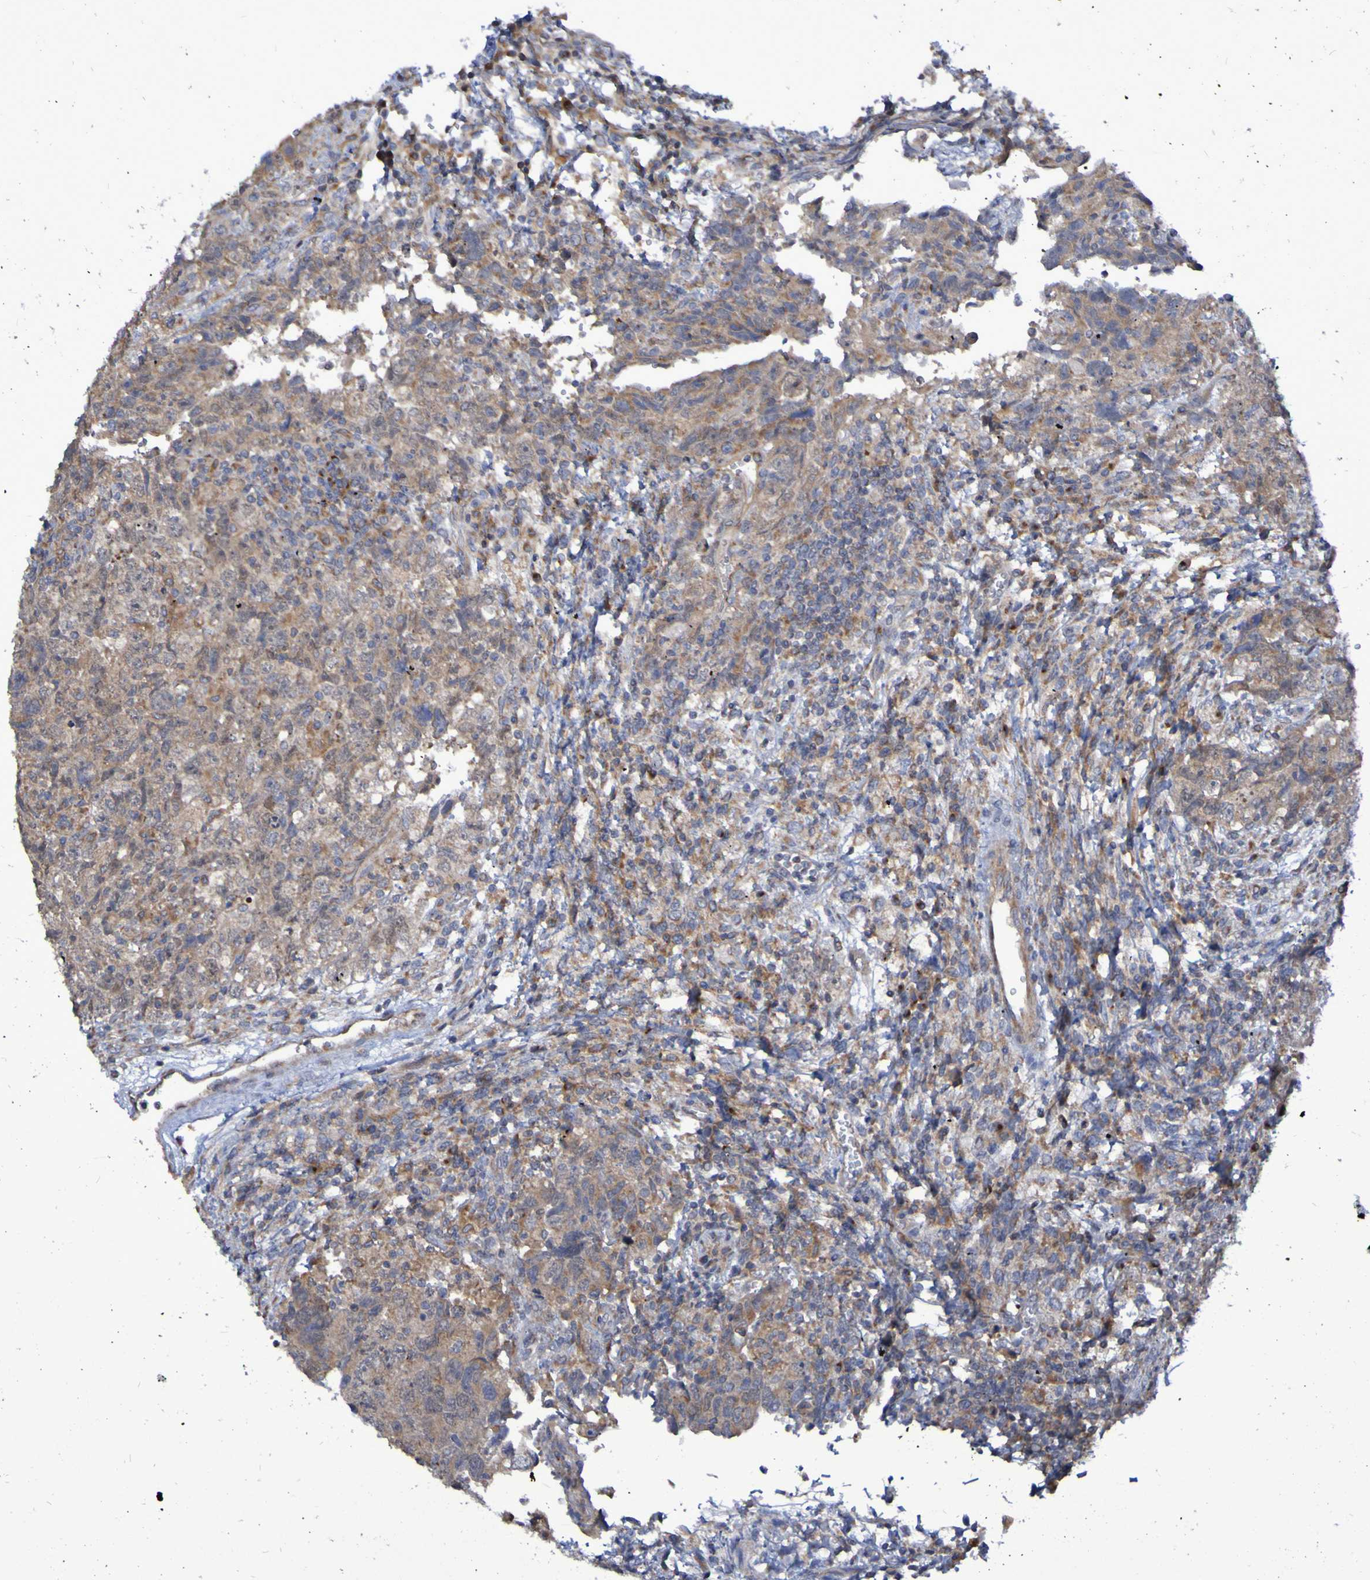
{"staining": {"intensity": "moderate", "quantity": ">75%", "location": "cytoplasmic/membranous"}, "tissue": "testis cancer", "cell_type": "Tumor cells", "image_type": "cancer", "snomed": [{"axis": "morphology", "description": "Carcinoma, Embryonal, NOS"}, {"axis": "topography", "description": "Testis"}], "caption": "A brown stain highlights moderate cytoplasmic/membranous expression of a protein in testis cancer (embryonal carcinoma) tumor cells. (DAB IHC with brightfield microscopy, high magnification).", "gene": "LMBRD2", "patient": {"sex": "male", "age": 36}}